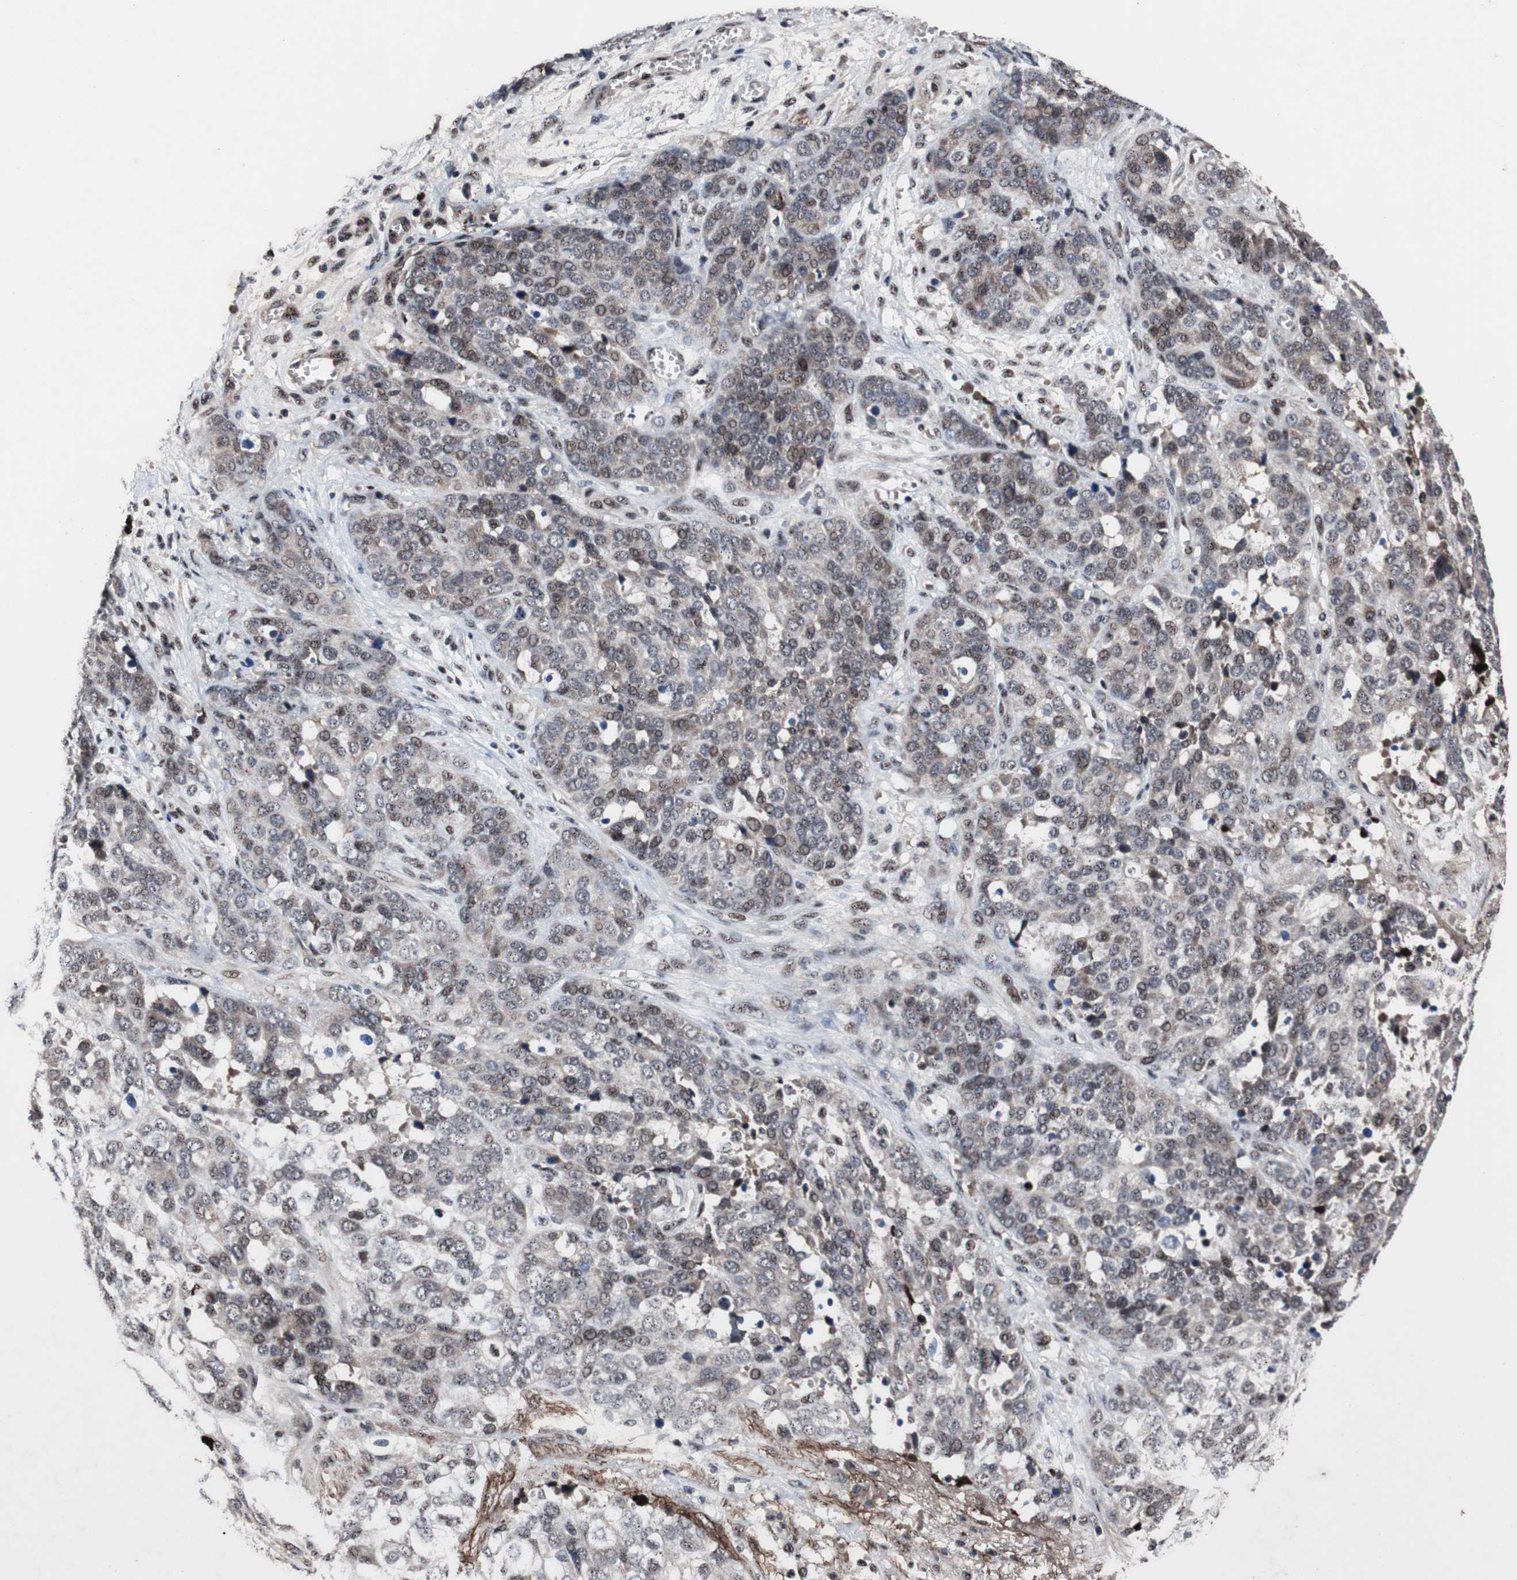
{"staining": {"intensity": "weak", "quantity": "25%-75%", "location": "cytoplasmic/membranous,nuclear"}, "tissue": "ovarian cancer", "cell_type": "Tumor cells", "image_type": "cancer", "snomed": [{"axis": "morphology", "description": "Cystadenocarcinoma, serous, NOS"}, {"axis": "topography", "description": "Ovary"}], "caption": "Brown immunohistochemical staining in ovarian cancer reveals weak cytoplasmic/membranous and nuclear positivity in approximately 25%-75% of tumor cells.", "gene": "SOX7", "patient": {"sex": "female", "age": 44}}